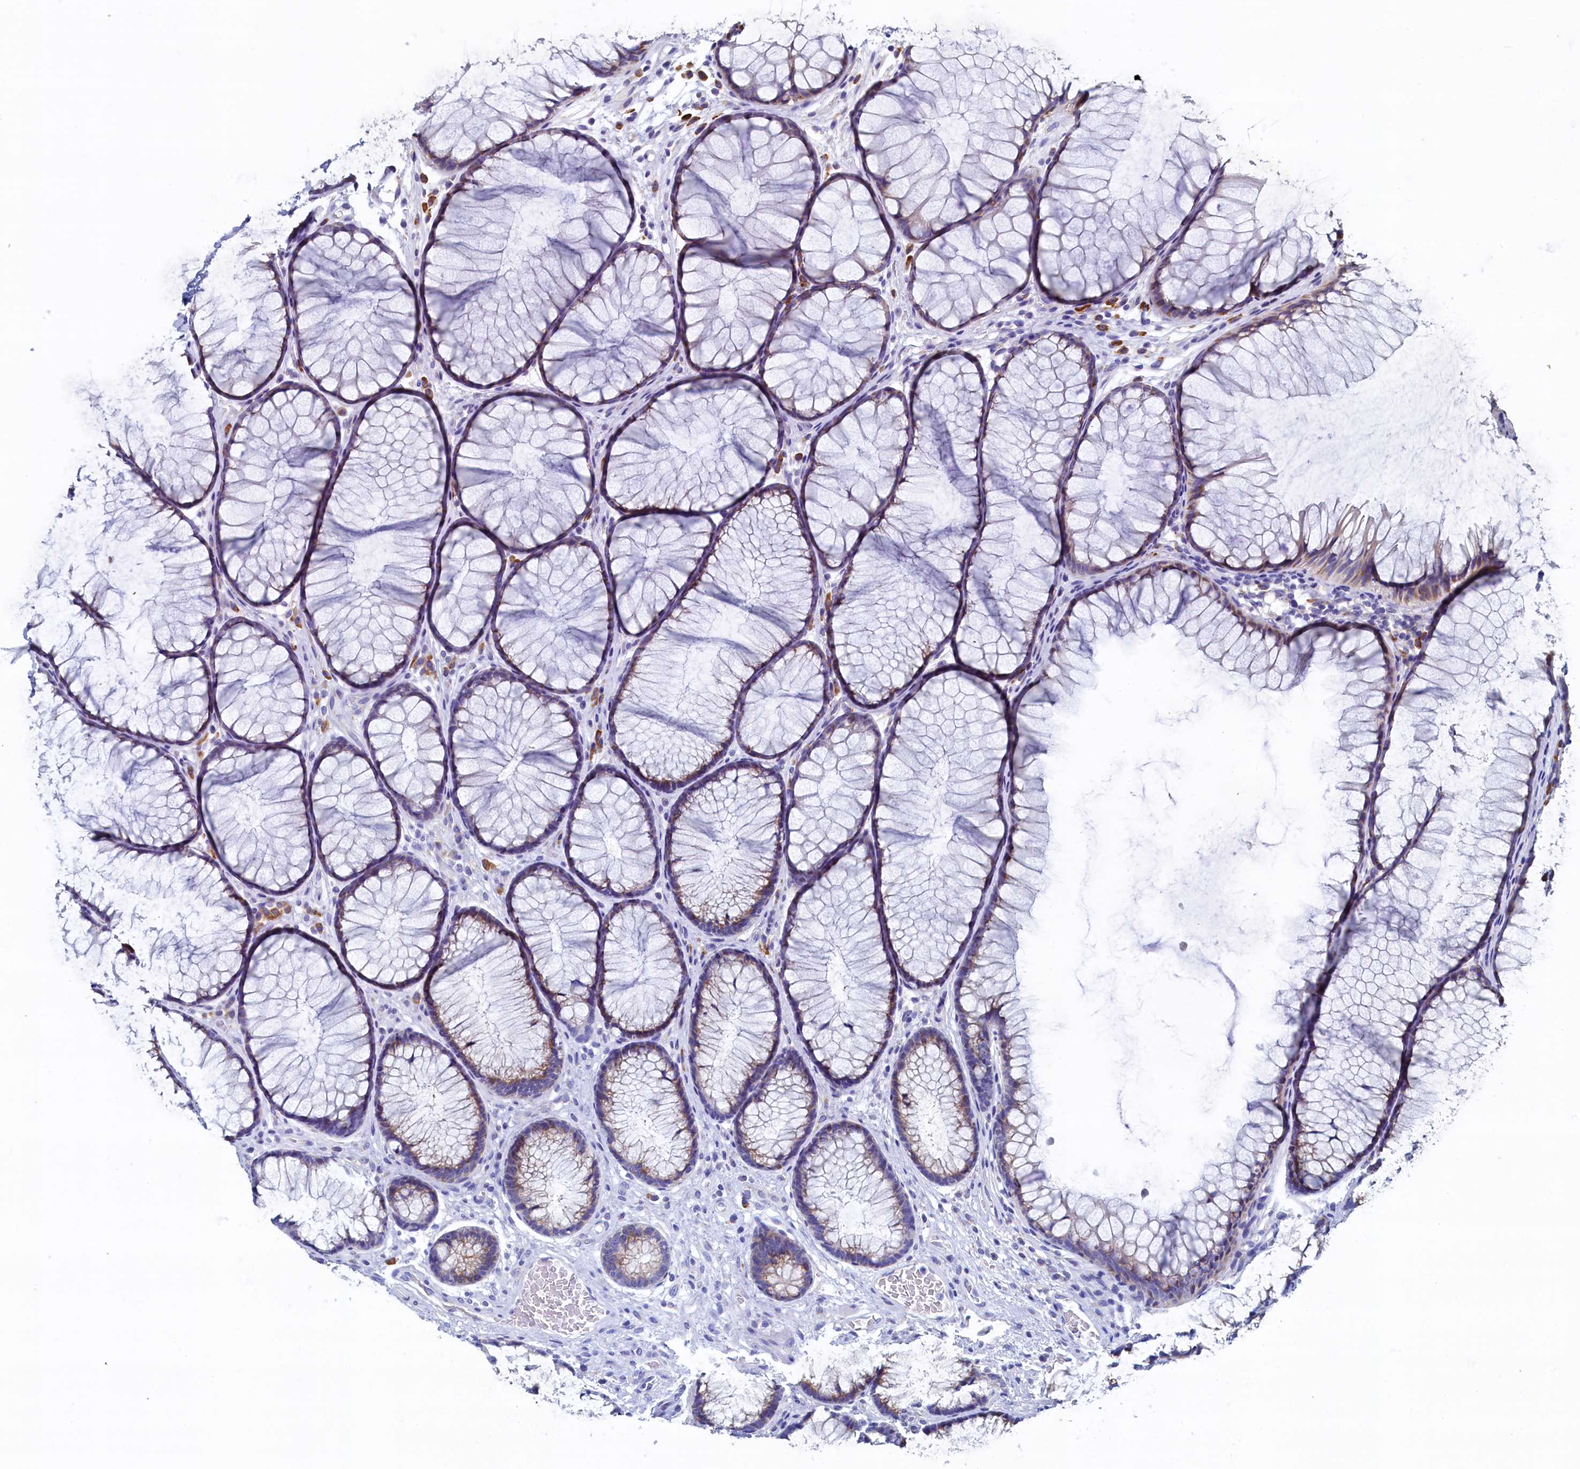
{"staining": {"intensity": "negative", "quantity": "none", "location": "none"}, "tissue": "colon", "cell_type": "Endothelial cells", "image_type": "normal", "snomed": [{"axis": "morphology", "description": "Normal tissue, NOS"}, {"axis": "topography", "description": "Colon"}], "caption": "DAB (3,3'-diaminobenzidine) immunohistochemical staining of unremarkable colon displays no significant positivity in endothelial cells.", "gene": "CBLIF", "patient": {"sex": "female", "age": 82}}